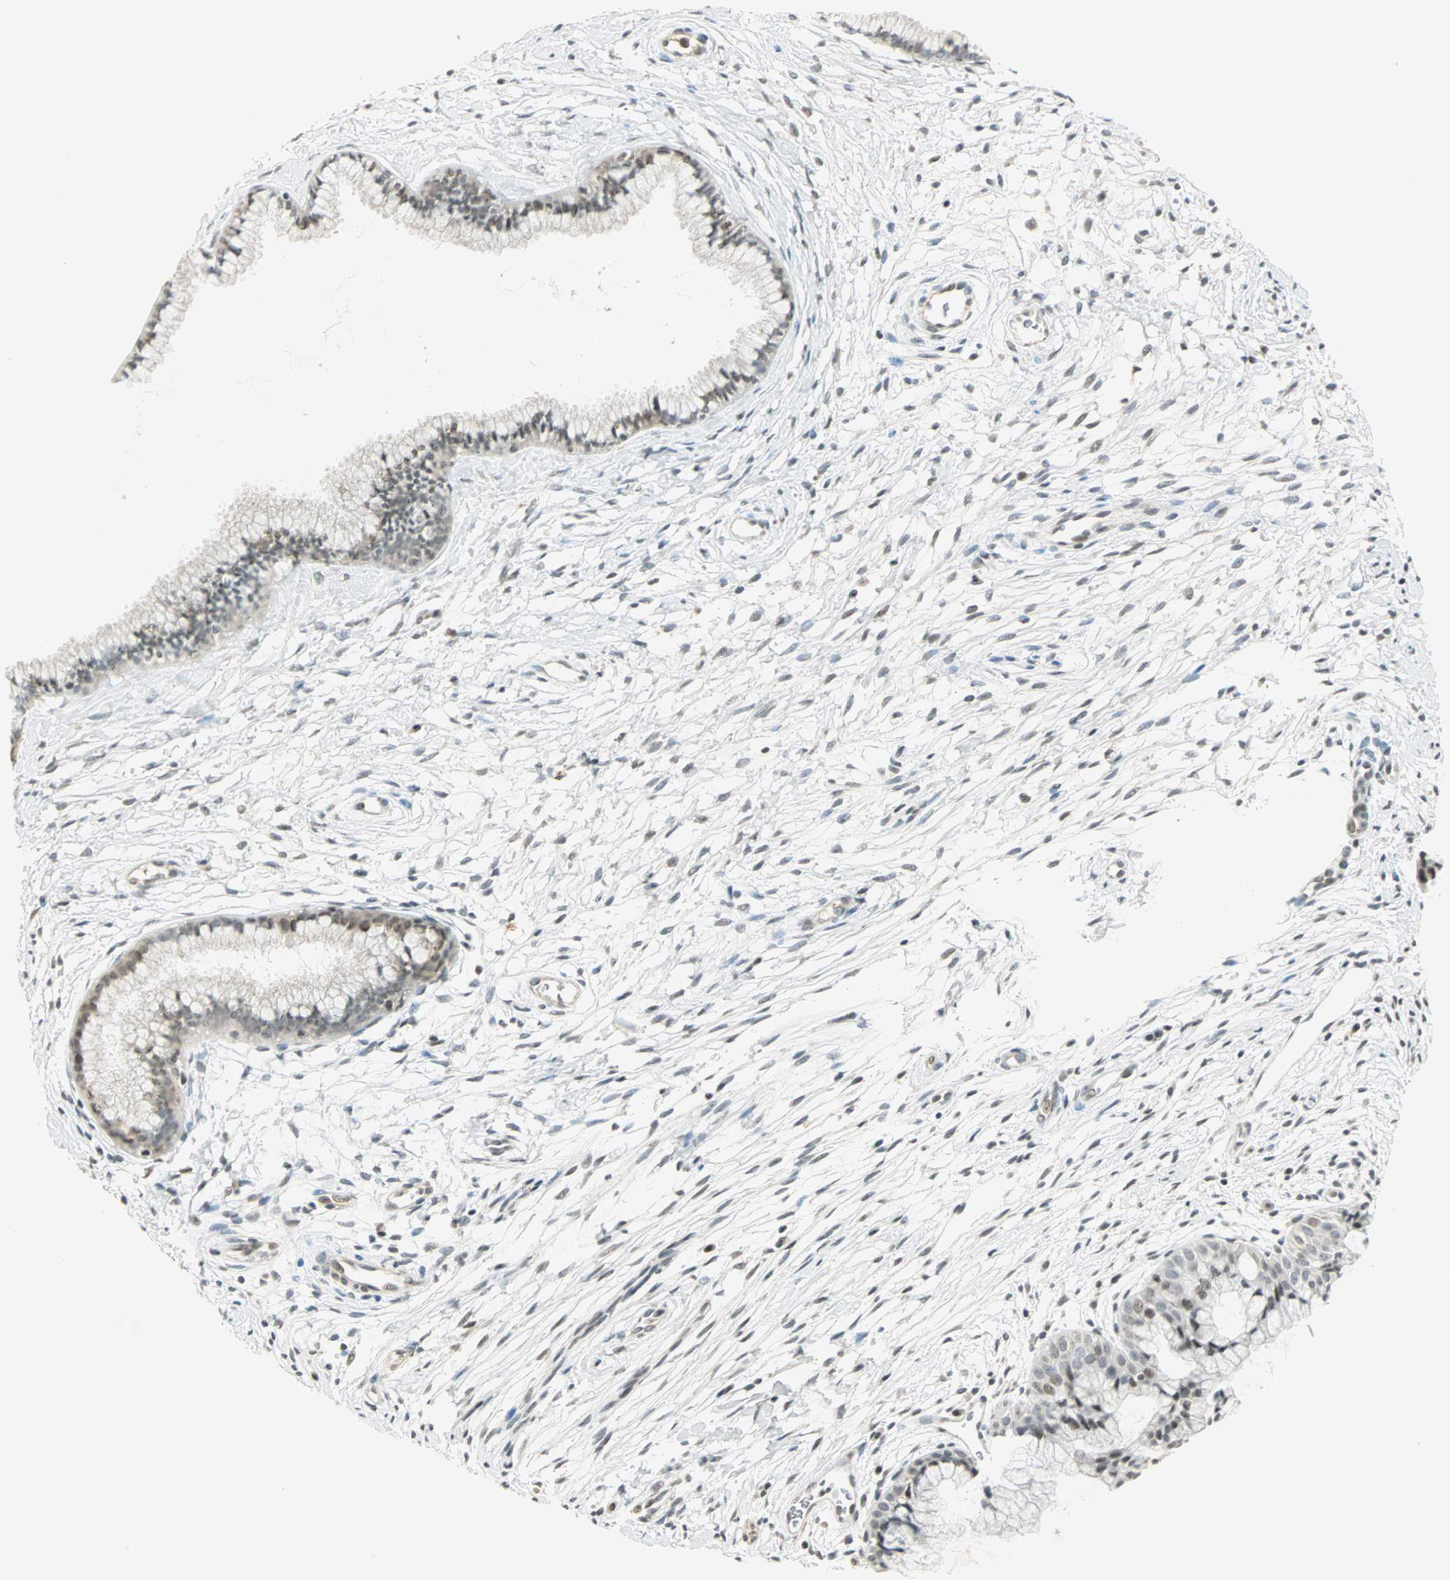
{"staining": {"intensity": "weak", "quantity": "25%-75%", "location": "nuclear"}, "tissue": "cervix", "cell_type": "Glandular cells", "image_type": "normal", "snomed": [{"axis": "morphology", "description": "Normal tissue, NOS"}, {"axis": "topography", "description": "Cervix"}], "caption": "Immunohistochemical staining of normal cervix shows low levels of weak nuclear positivity in about 25%-75% of glandular cells. The staining was performed using DAB (3,3'-diaminobenzidine) to visualize the protein expression in brown, while the nuclei were stained in blue with hematoxylin (Magnification: 20x).", "gene": "SMAD3", "patient": {"sex": "female", "age": 39}}